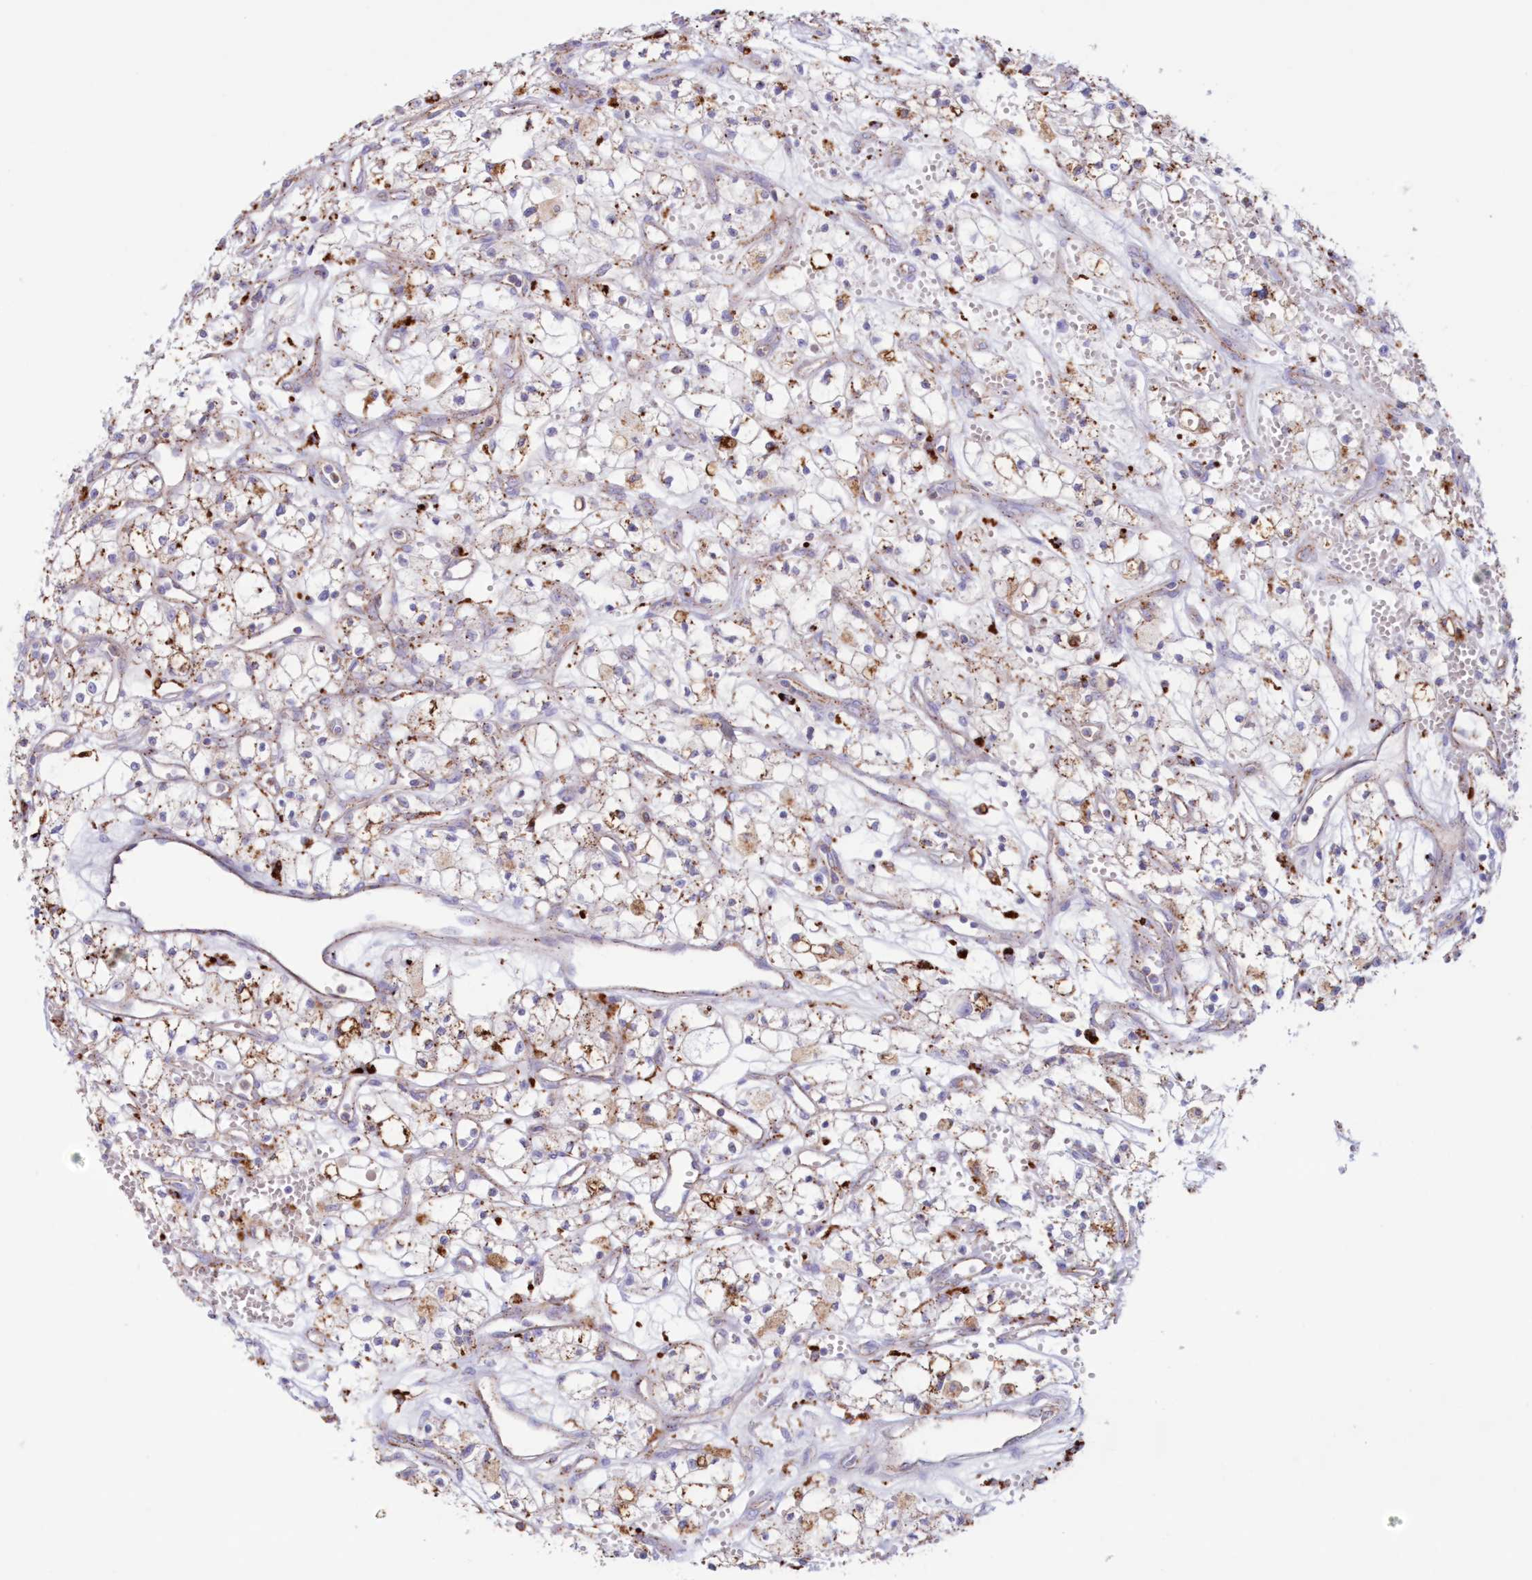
{"staining": {"intensity": "weak", "quantity": "25%-75%", "location": "cytoplasmic/membranous"}, "tissue": "renal cancer", "cell_type": "Tumor cells", "image_type": "cancer", "snomed": [{"axis": "morphology", "description": "Adenocarcinoma, NOS"}, {"axis": "topography", "description": "Kidney"}], "caption": "Renal cancer stained with IHC exhibits weak cytoplasmic/membranous expression in approximately 25%-75% of tumor cells. The staining is performed using DAB (3,3'-diaminobenzidine) brown chromogen to label protein expression. The nuclei are counter-stained blue using hematoxylin.", "gene": "TPP1", "patient": {"sex": "male", "age": 59}}